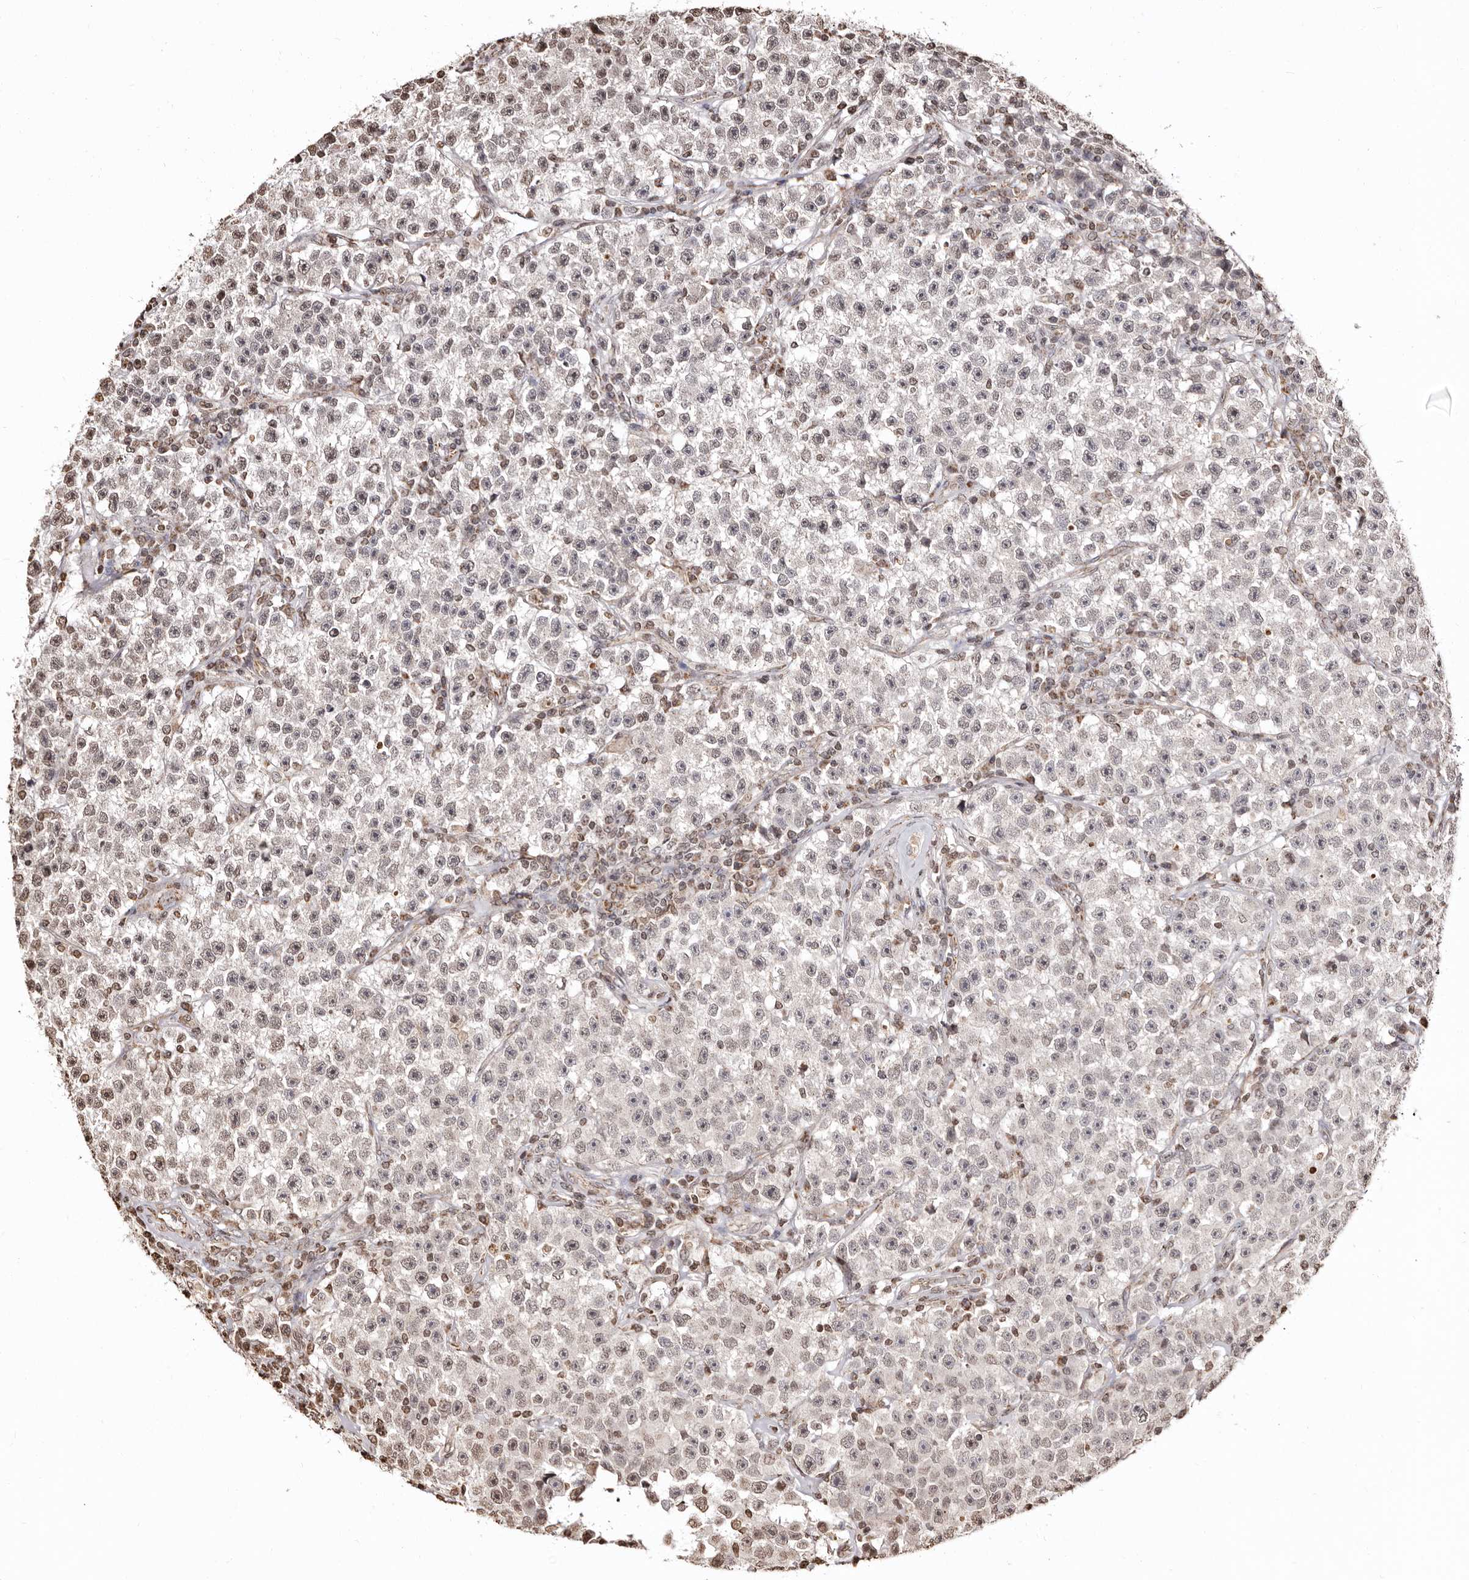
{"staining": {"intensity": "negative", "quantity": "none", "location": "none"}, "tissue": "testis cancer", "cell_type": "Tumor cells", "image_type": "cancer", "snomed": [{"axis": "morphology", "description": "Seminoma, NOS"}, {"axis": "topography", "description": "Testis"}], "caption": "A histopathology image of seminoma (testis) stained for a protein reveals no brown staining in tumor cells.", "gene": "CCDC190", "patient": {"sex": "male", "age": 22}}